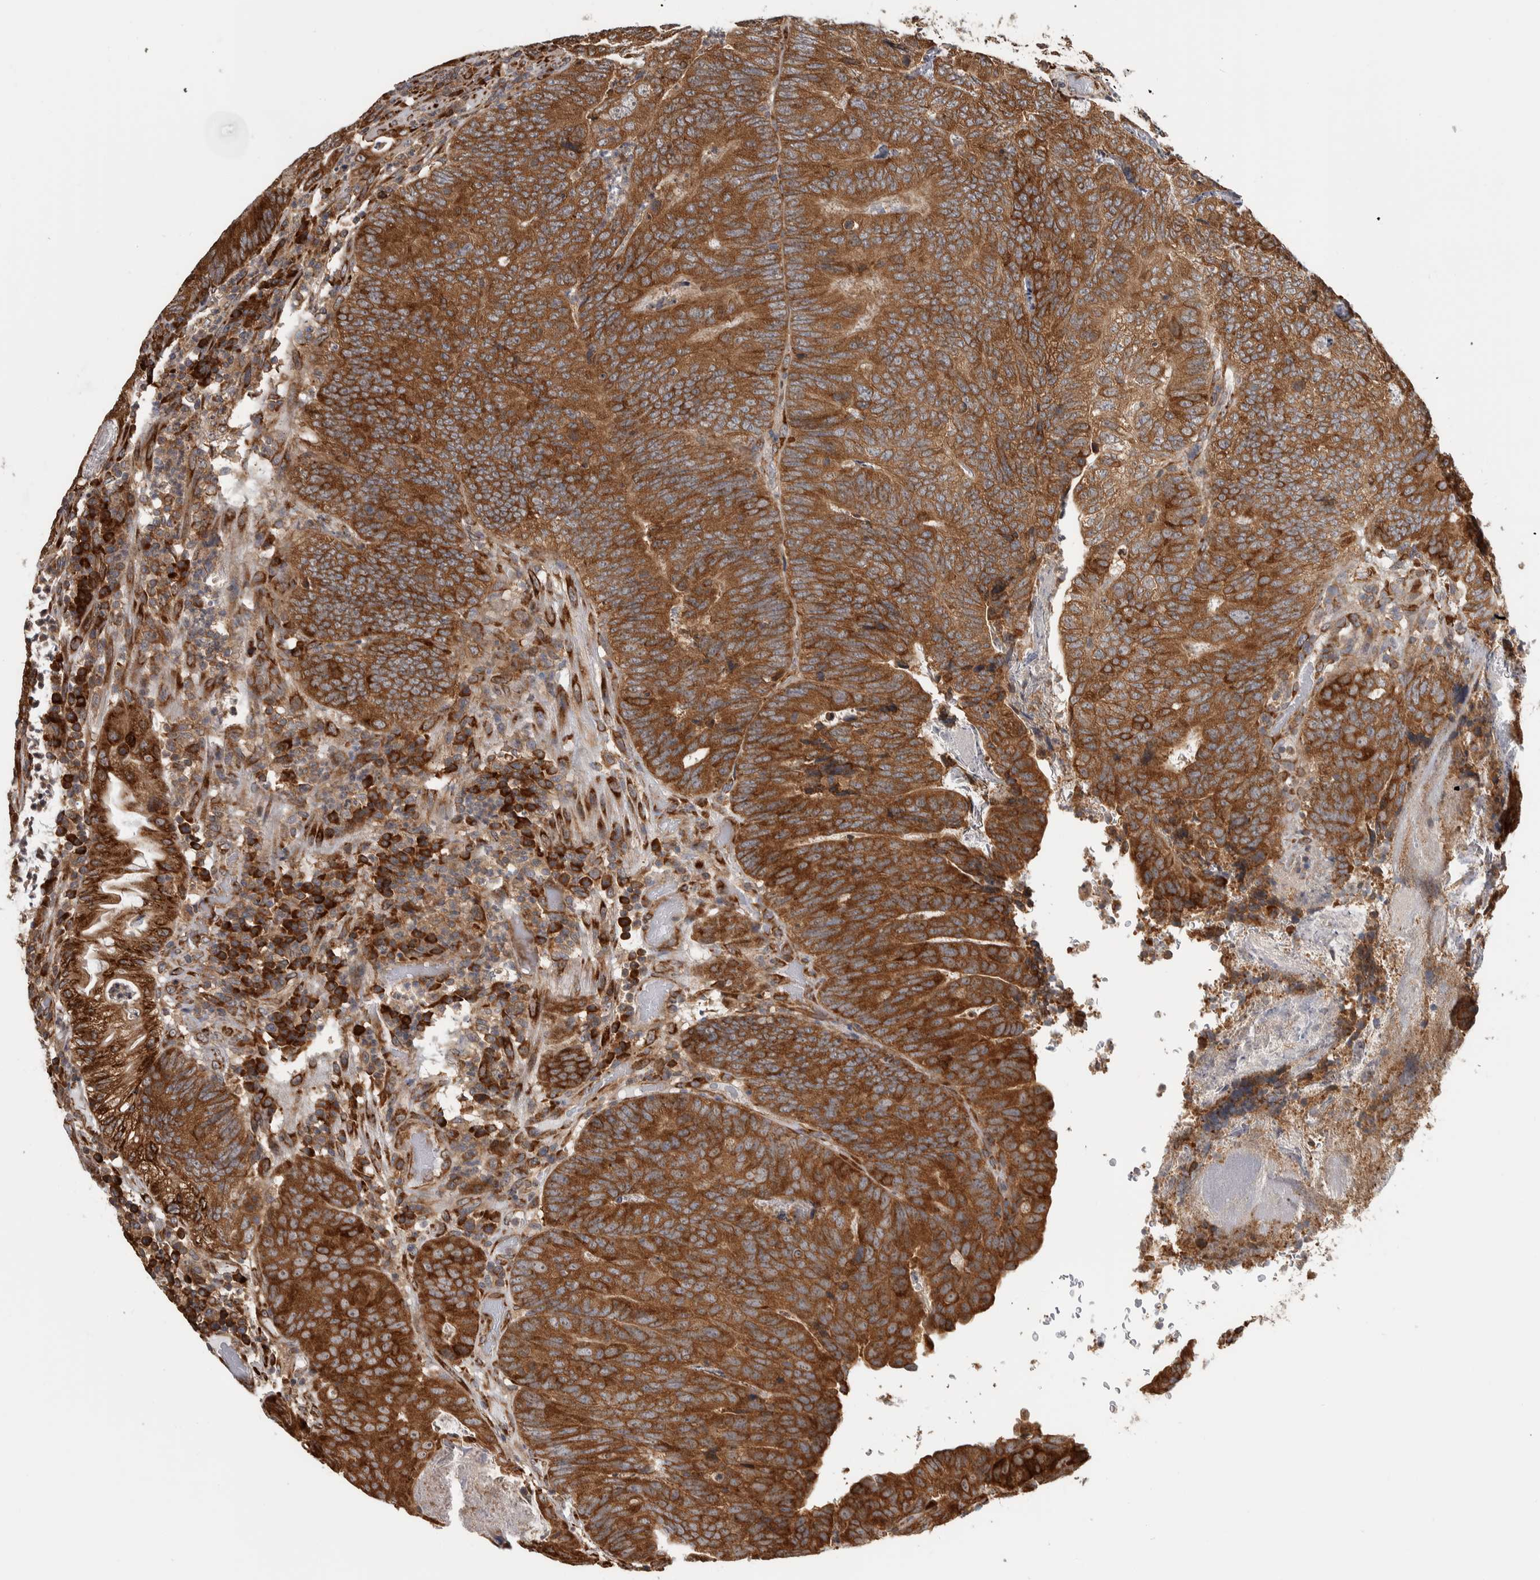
{"staining": {"intensity": "strong", "quantity": ">75%", "location": "cytoplasmic/membranous"}, "tissue": "colorectal cancer", "cell_type": "Tumor cells", "image_type": "cancer", "snomed": [{"axis": "morphology", "description": "Adenocarcinoma, NOS"}, {"axis": "topography", "description": "Colon"}], "caption": "Immunohistochemistry (IHC) of colorectal adenocarcinoma reveals high levels of strong cytoplasmic/membranous positivity in about >75% of tumor cells.", "gene": "EIF3H", "patient": {"sex": "female", "age": 67}}